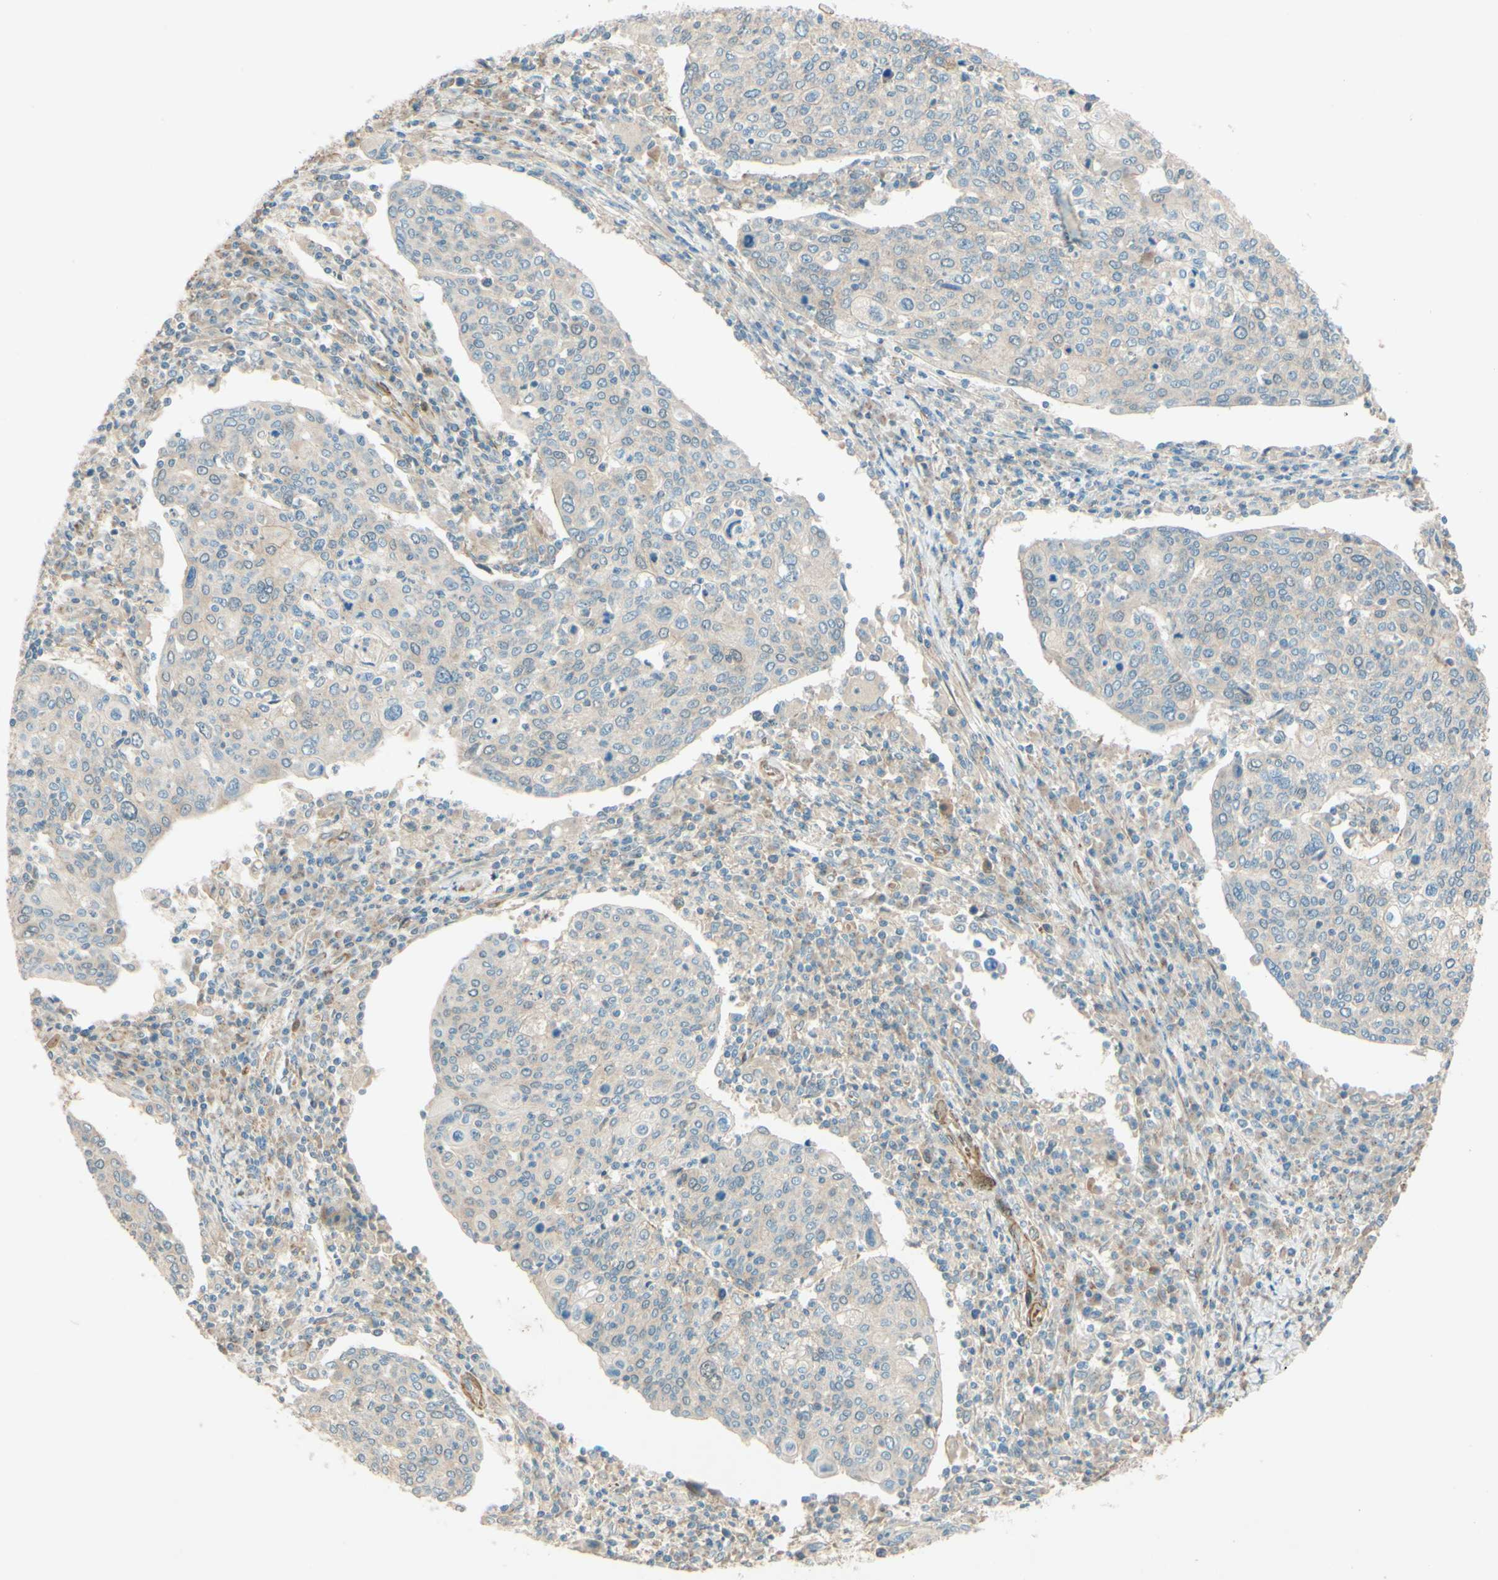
{"staining": {"intensity": "negative", "quantity": "none", "location": "none"}, "tissue": "cervical cancer", "cell_type": "Tumor cells", "image_type": "cancer", "snomed": [{"axis": "morphology", "description": "Squamous cell carcinoma, NOS"}, {"axis": "topography", "description": "Cervix"}], "caption": "This is an immunohistochemistry (IHC) photomicrograph of squamous cell carcinoma (cervical). There is no staining in tumor cells.", "gene": "ADAM17", "patient": {"sex": "female", "age": 40}}